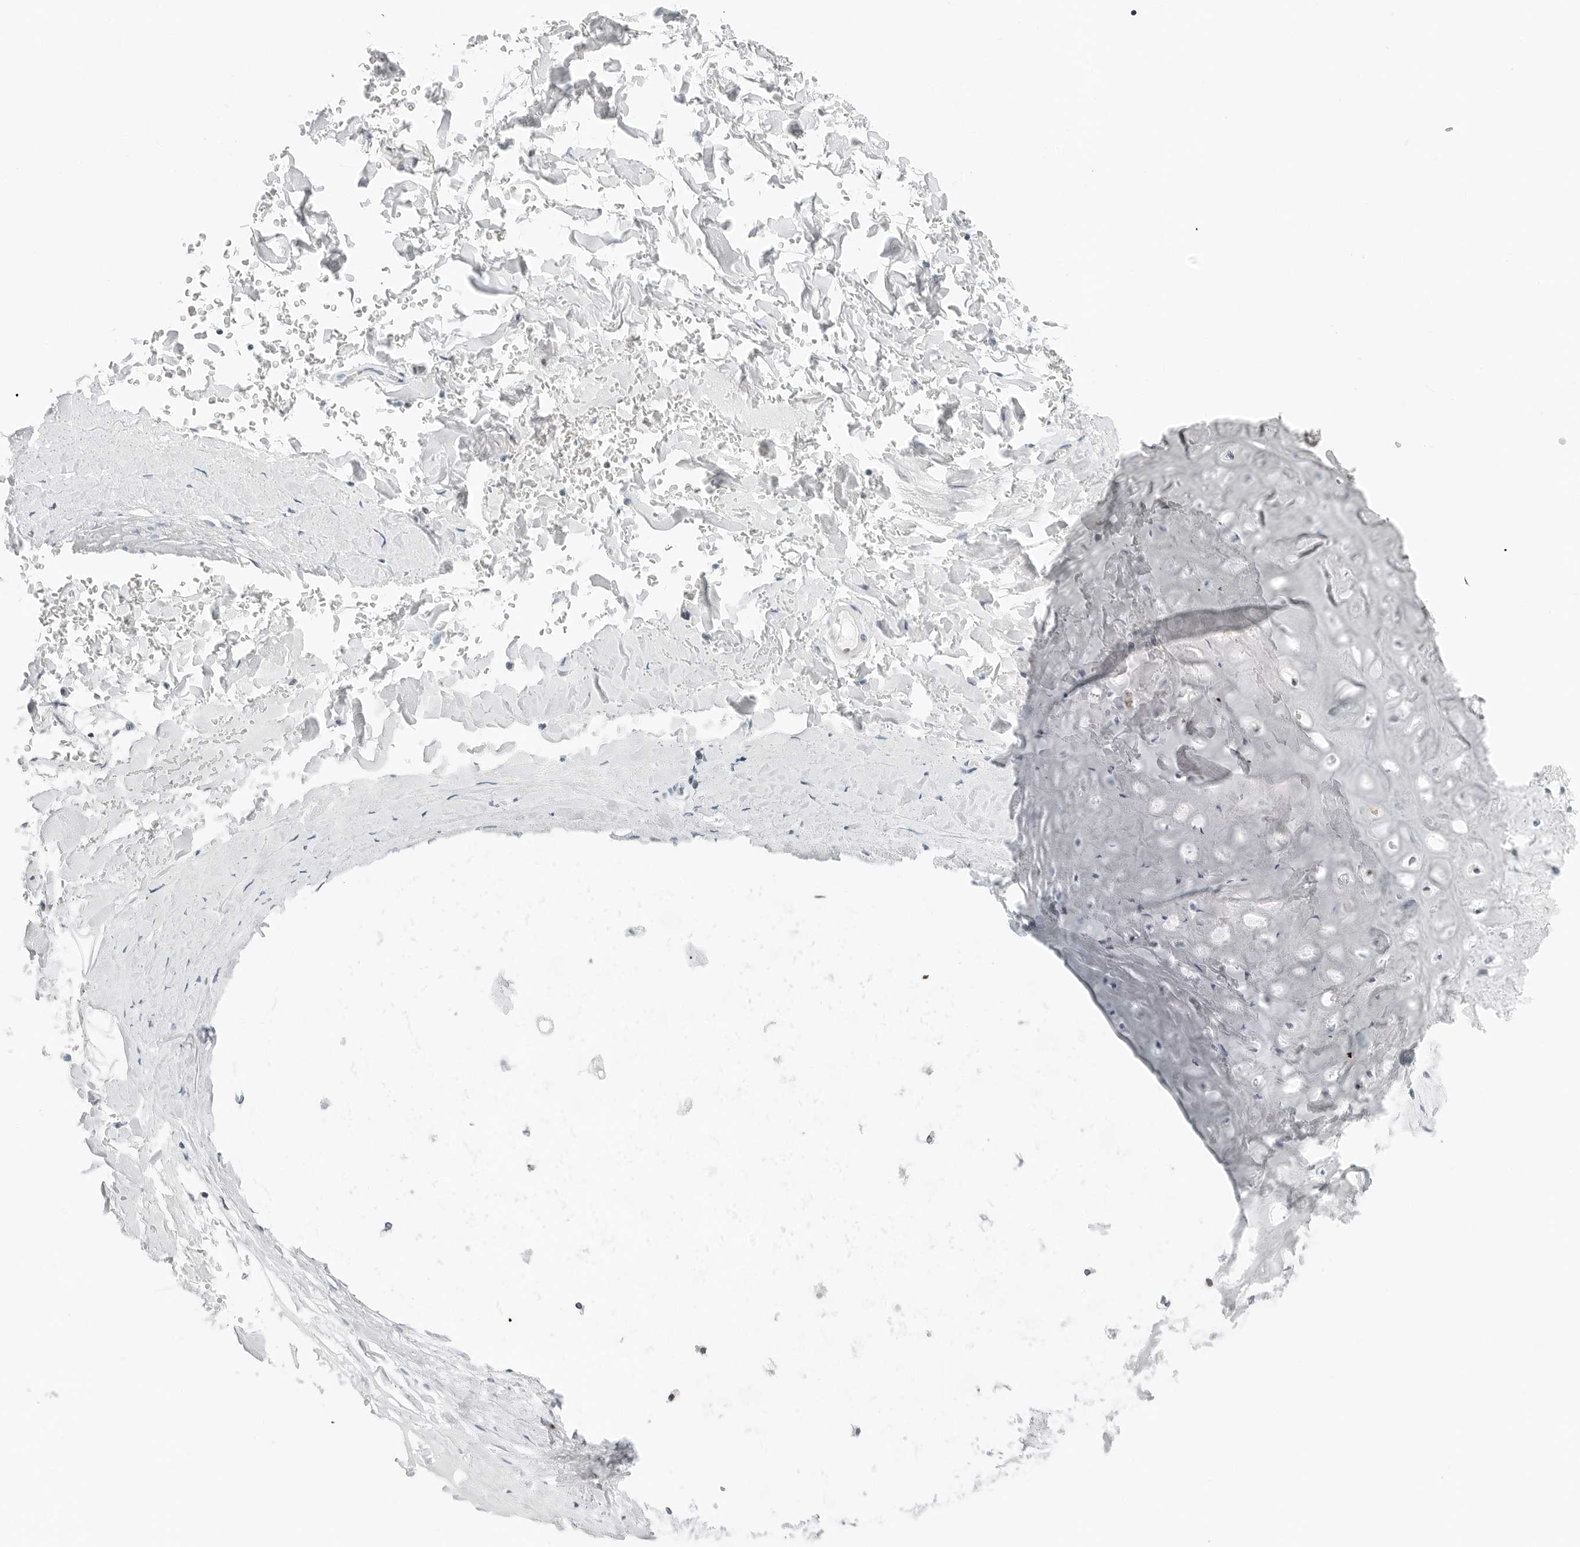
{"staining": {"intensity": "moderate", "quantity": "<25%", "location": "cytoplasmic/membranous"}, "tissue": "adipose tissue", "cell_type": "Adipocytes", "image_type": "normal", "snomed": [{"axis": "morphology", "description": "Normal tissue, NOS"}, {"axis": "topography", "description": "Cartilage tissue"}], "caption": "Normal adipose tissue demonstrates moderate cytoplasmic/membranous positivity in approximately <25% of adipocytes.", "gene": "NTMT2", "patient": {"sex": "female", "age": 63}}